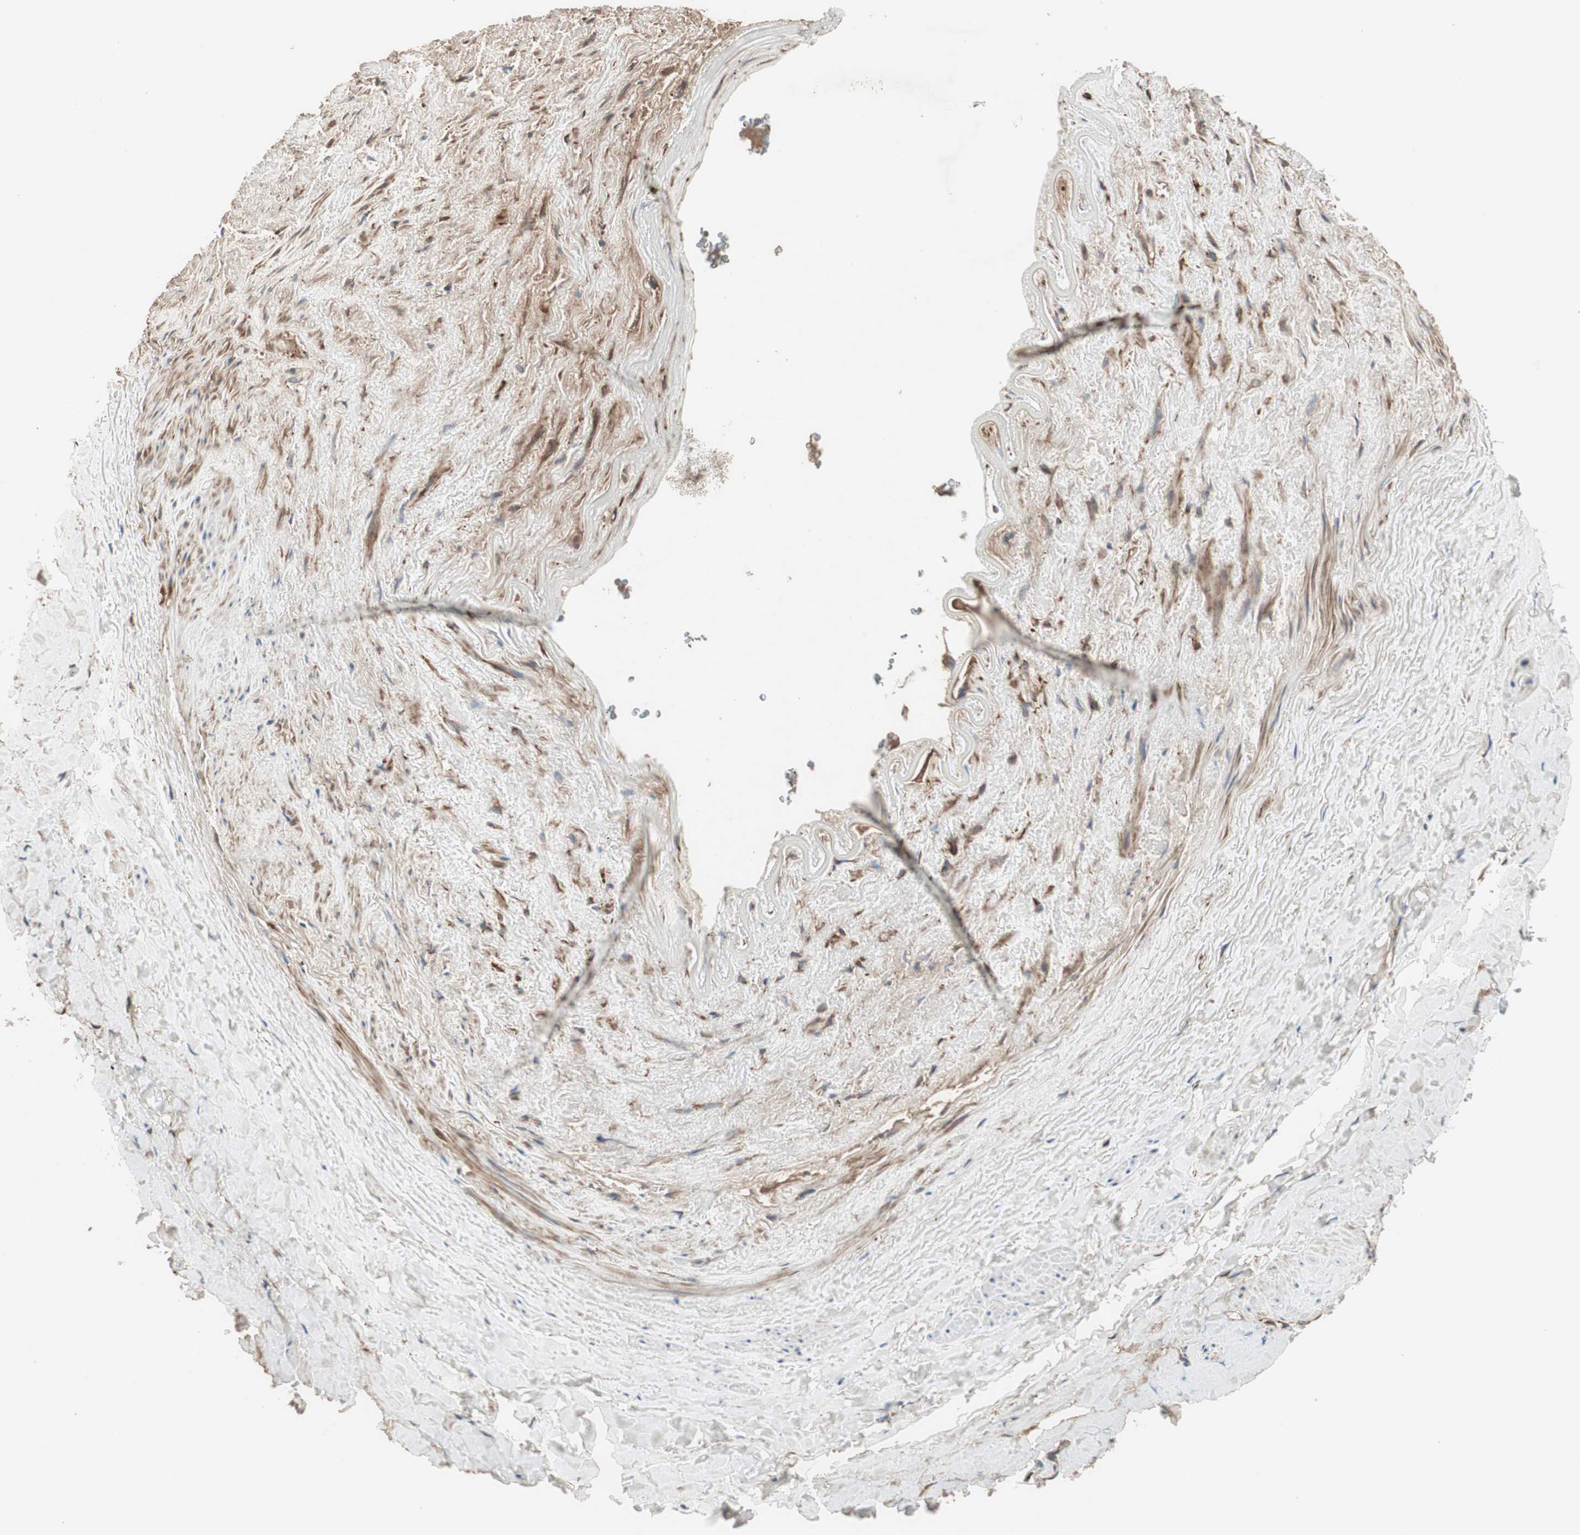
{"staining": {"intensity": "moderate", "quantity": ">75%", "location": "cytoplasmic/membranous"}, "tissue": "adipose tissue", "cell_type": "Adipocytes", "image_type": "normal", "snomed": [{"axis": "morphology", "description": "Normal tissue, NOS"}, {"axis": "topography", "description": "Peripheral nerve tissue"}], "caption": "A micrograph showing moderate cytoplasmic/membranous expression in about >75% of adipocytes in benign adipose tissue, as visualized by brown immunohistochemical staining.", "gene": "SRCIN1", "patient": {"sex": "male", "age": 70}}